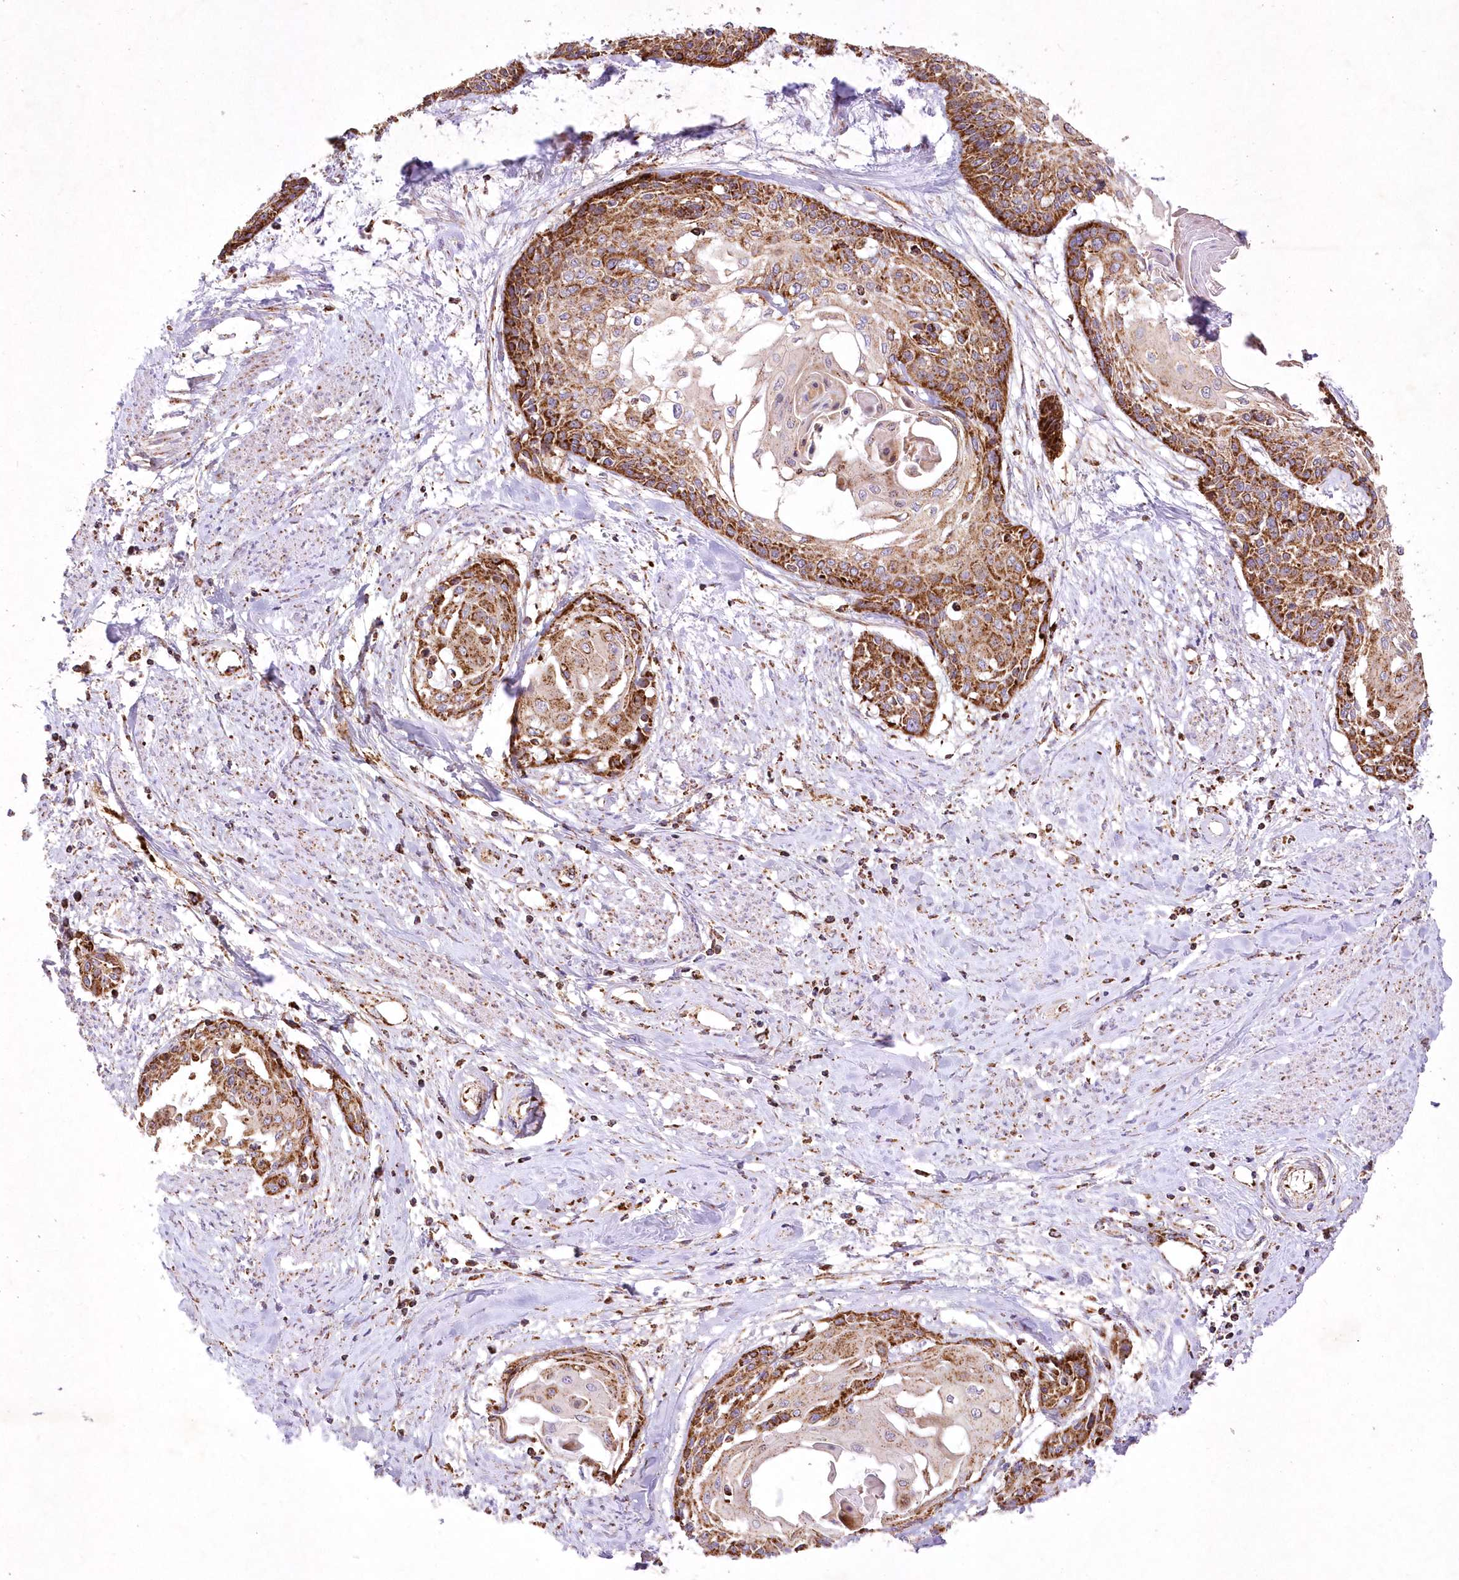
{"staining": {"intensity": "strong", "quantity": ">75%", "location": "cytoplasmic/membranous"}, "tissue": "cervical cancer", "cell_type": "Tumor cells", "image_type": "cancer", "snomed": [{"axis": "morphology", "description": "Squamous cell carcinoma, NOS"}, {"axis": "topography", "description": "Cervix"}], "caption": "Strong cytoplasmic/membranous positivity is present in about >75% of tumor cells in cervical cancer. Using DAB (brown) and hematoxylin (blue) stains, captured at high magnification using brightfield microscopy.", "gene": "ASNSD1", "patient": {"sex": "female", "age": 57}}